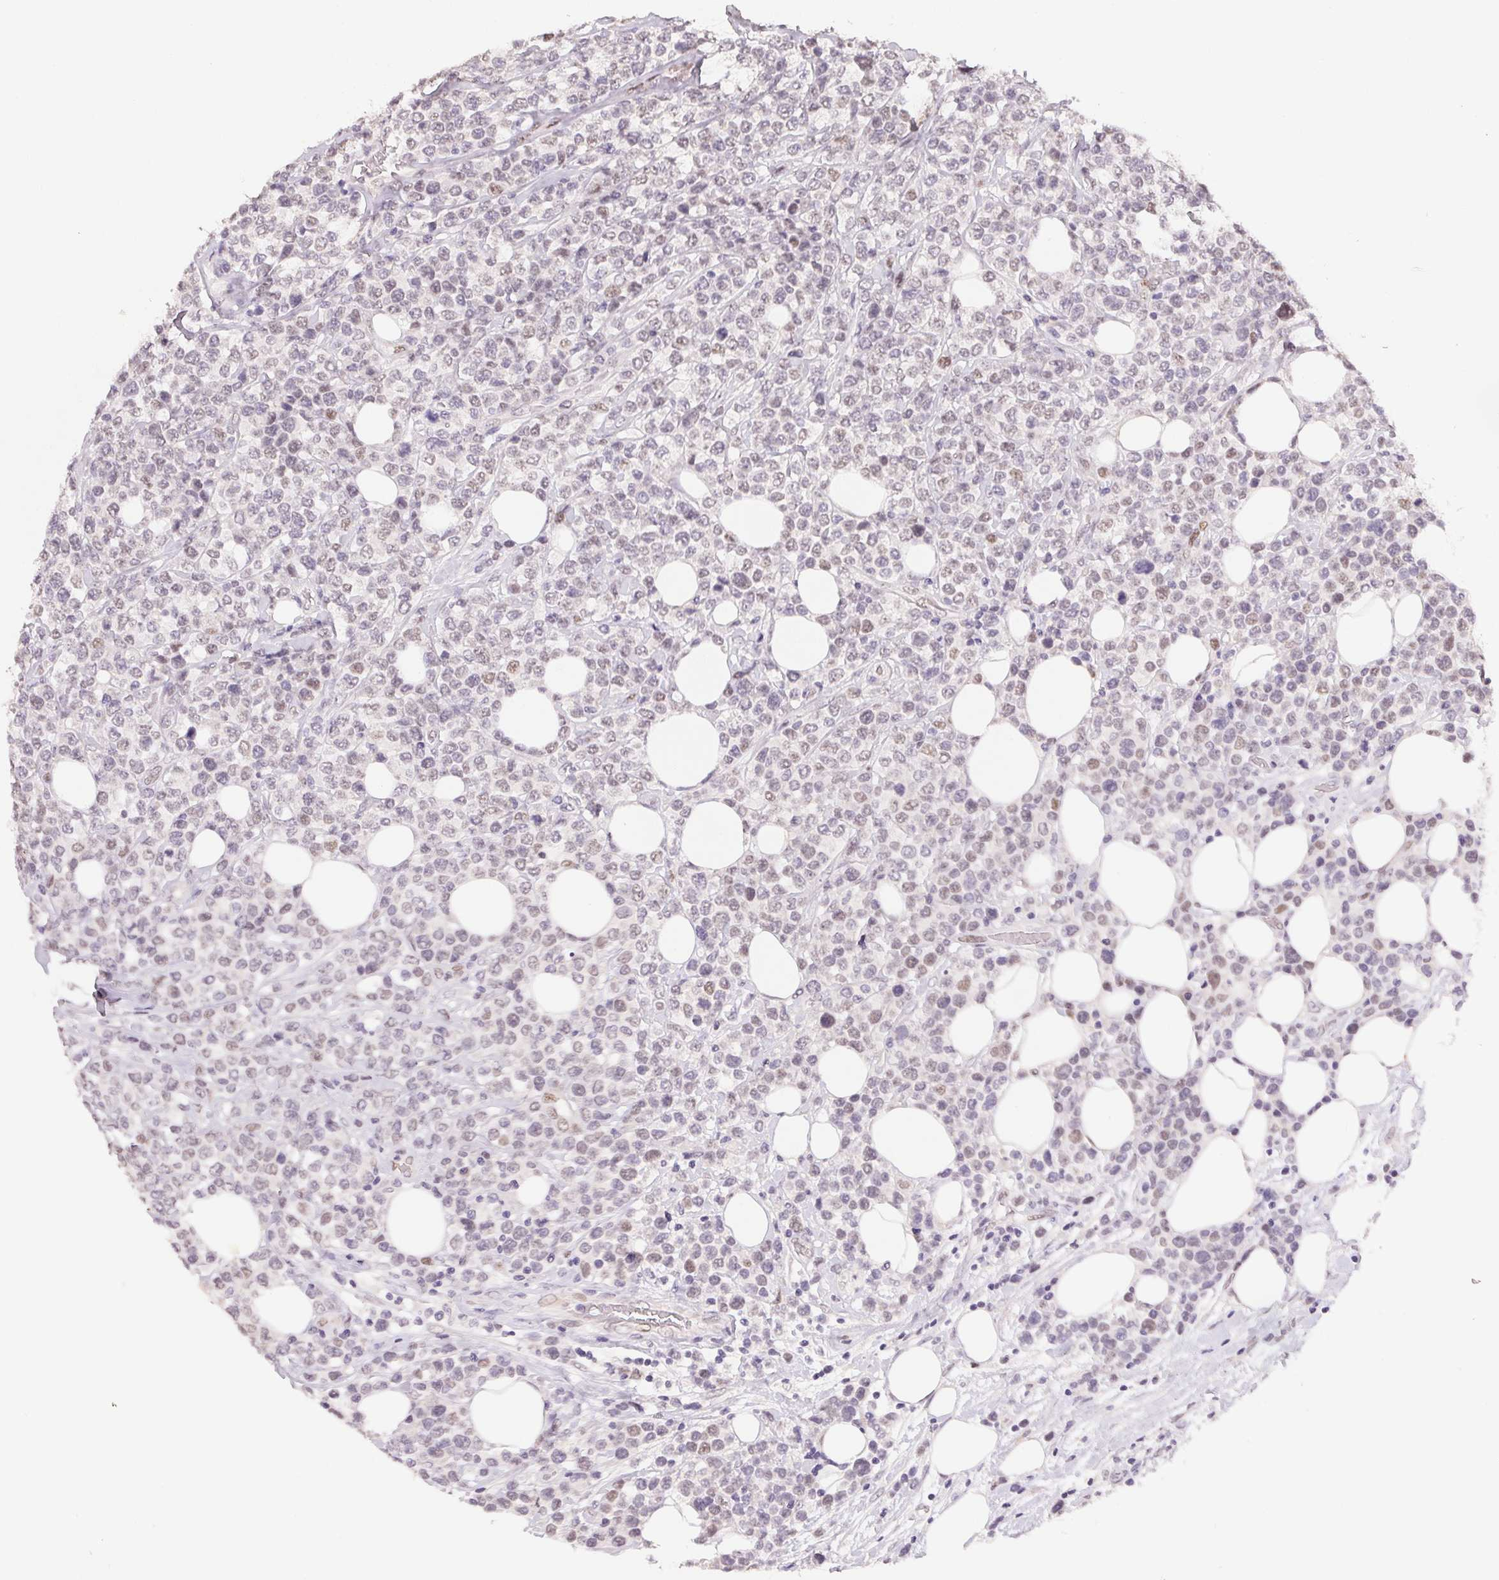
{"staining": {"intensity": "negative", "quantity": "none", "location": "none"}, "tissue": "lymphoma", "cell_type": "Tumor cells", "image_type": "cancer", "snomed": [{"axis": "morphology", "description": "Malignant lymphoma, non-Hodgkin's type, High grade"}, {"axis": "topography", "description": "Soft tissue"}], "caption": "Tumor cells are negative for brown protein staining in lymphoma.", "gene": "POLR3G", "patient": {"sex": "female", "age": 56}}